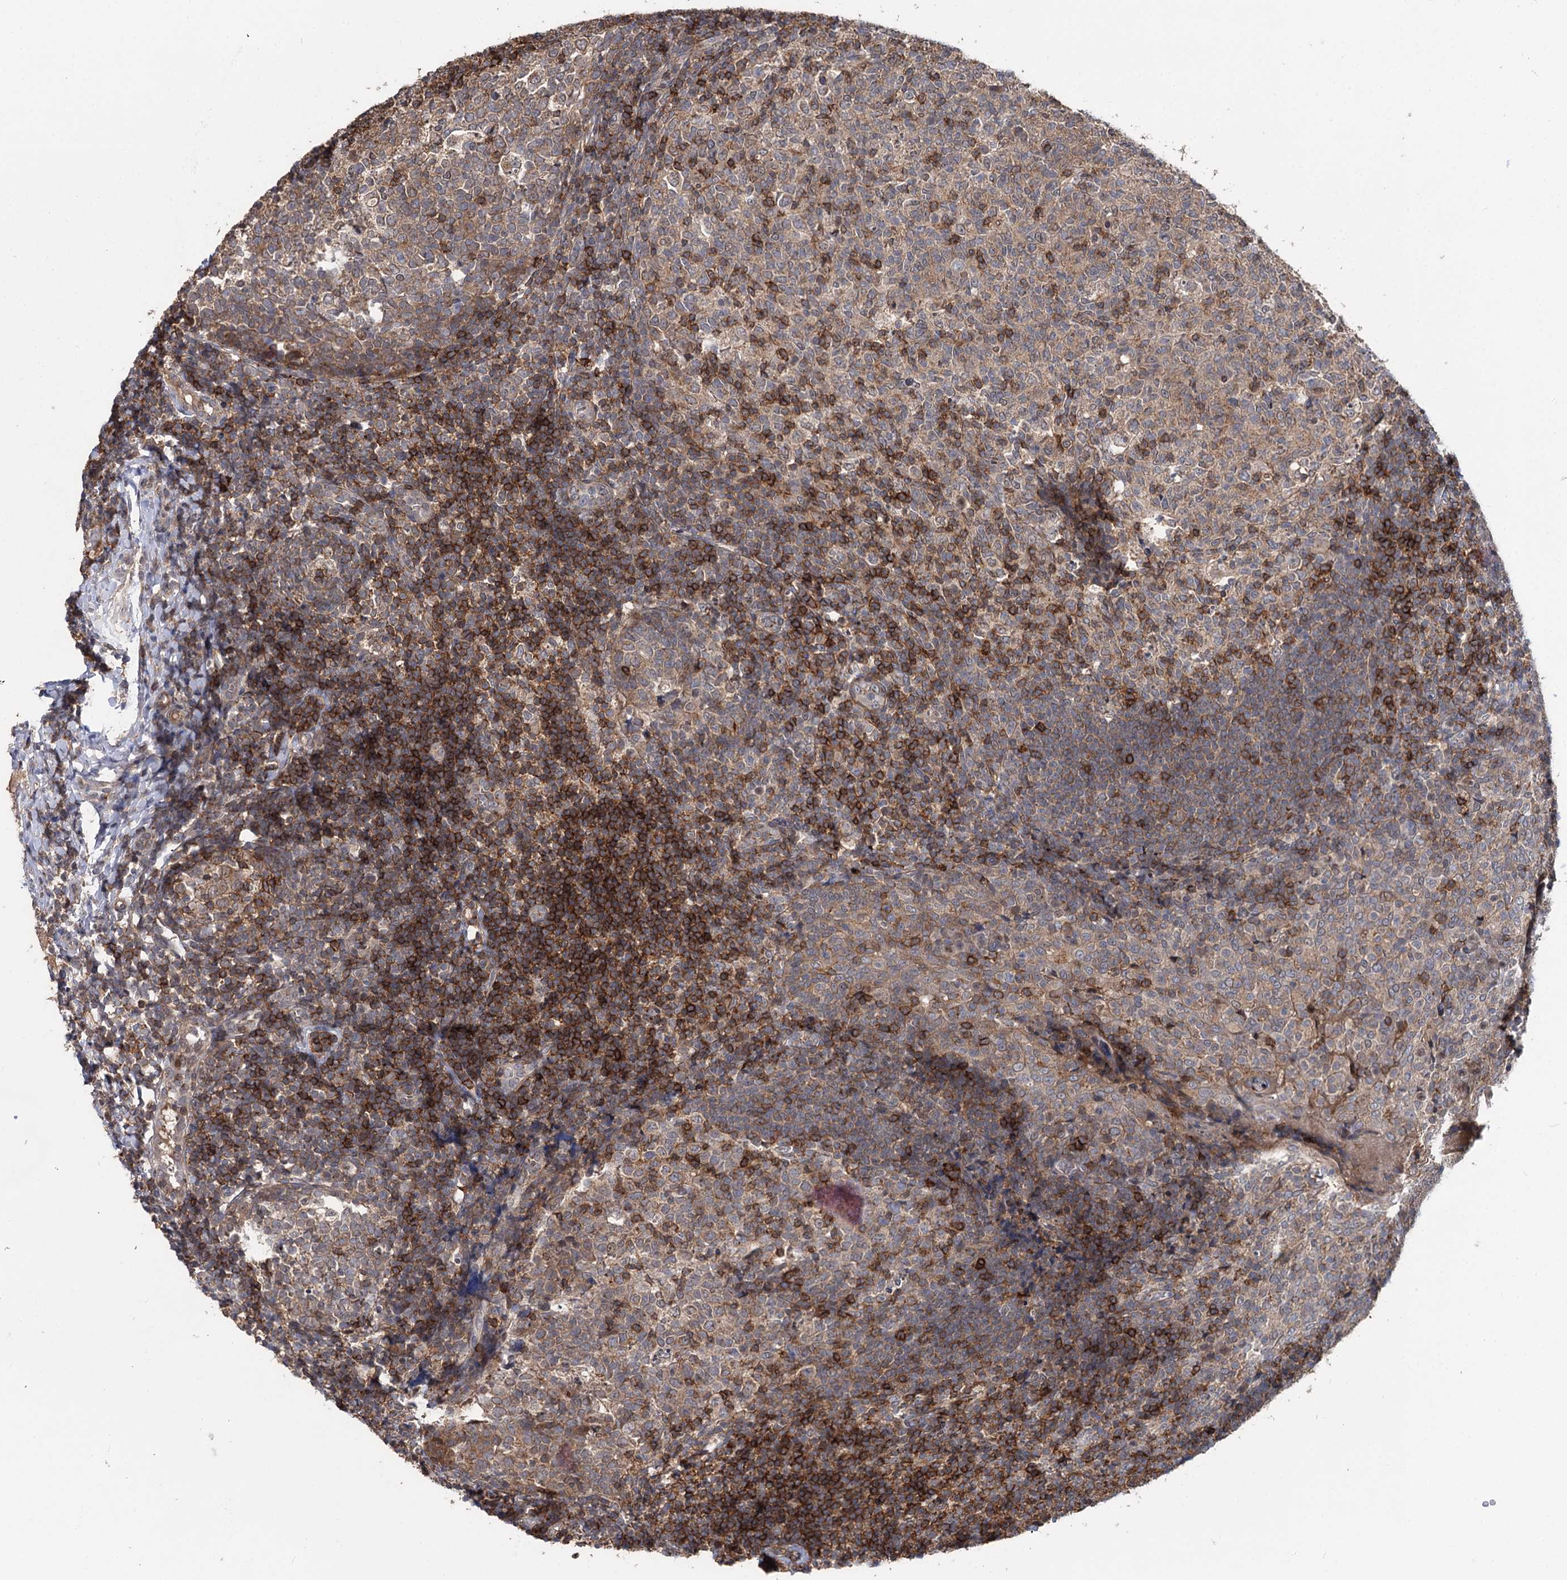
{"staining": {"intensity": "strong", "quantity": "<25%", "location": "cytoplasmic/membranous"}, "tissue": "tonsil", "cell_type": "Germinal center cells", "image_type": "normal", "snomed": [{"axis": "morphology", "description": "Normal tissue, NOS"}, {"axis": "topography", "description": "Tonsil"}], "caption": "Tonsil stained for a protein (brown) displays strong cytoplasmic/membranous positive positivity in about <25% of germinal center cells.", "gene": "STX6", "patient": {"sex": "female", "age": 19}}